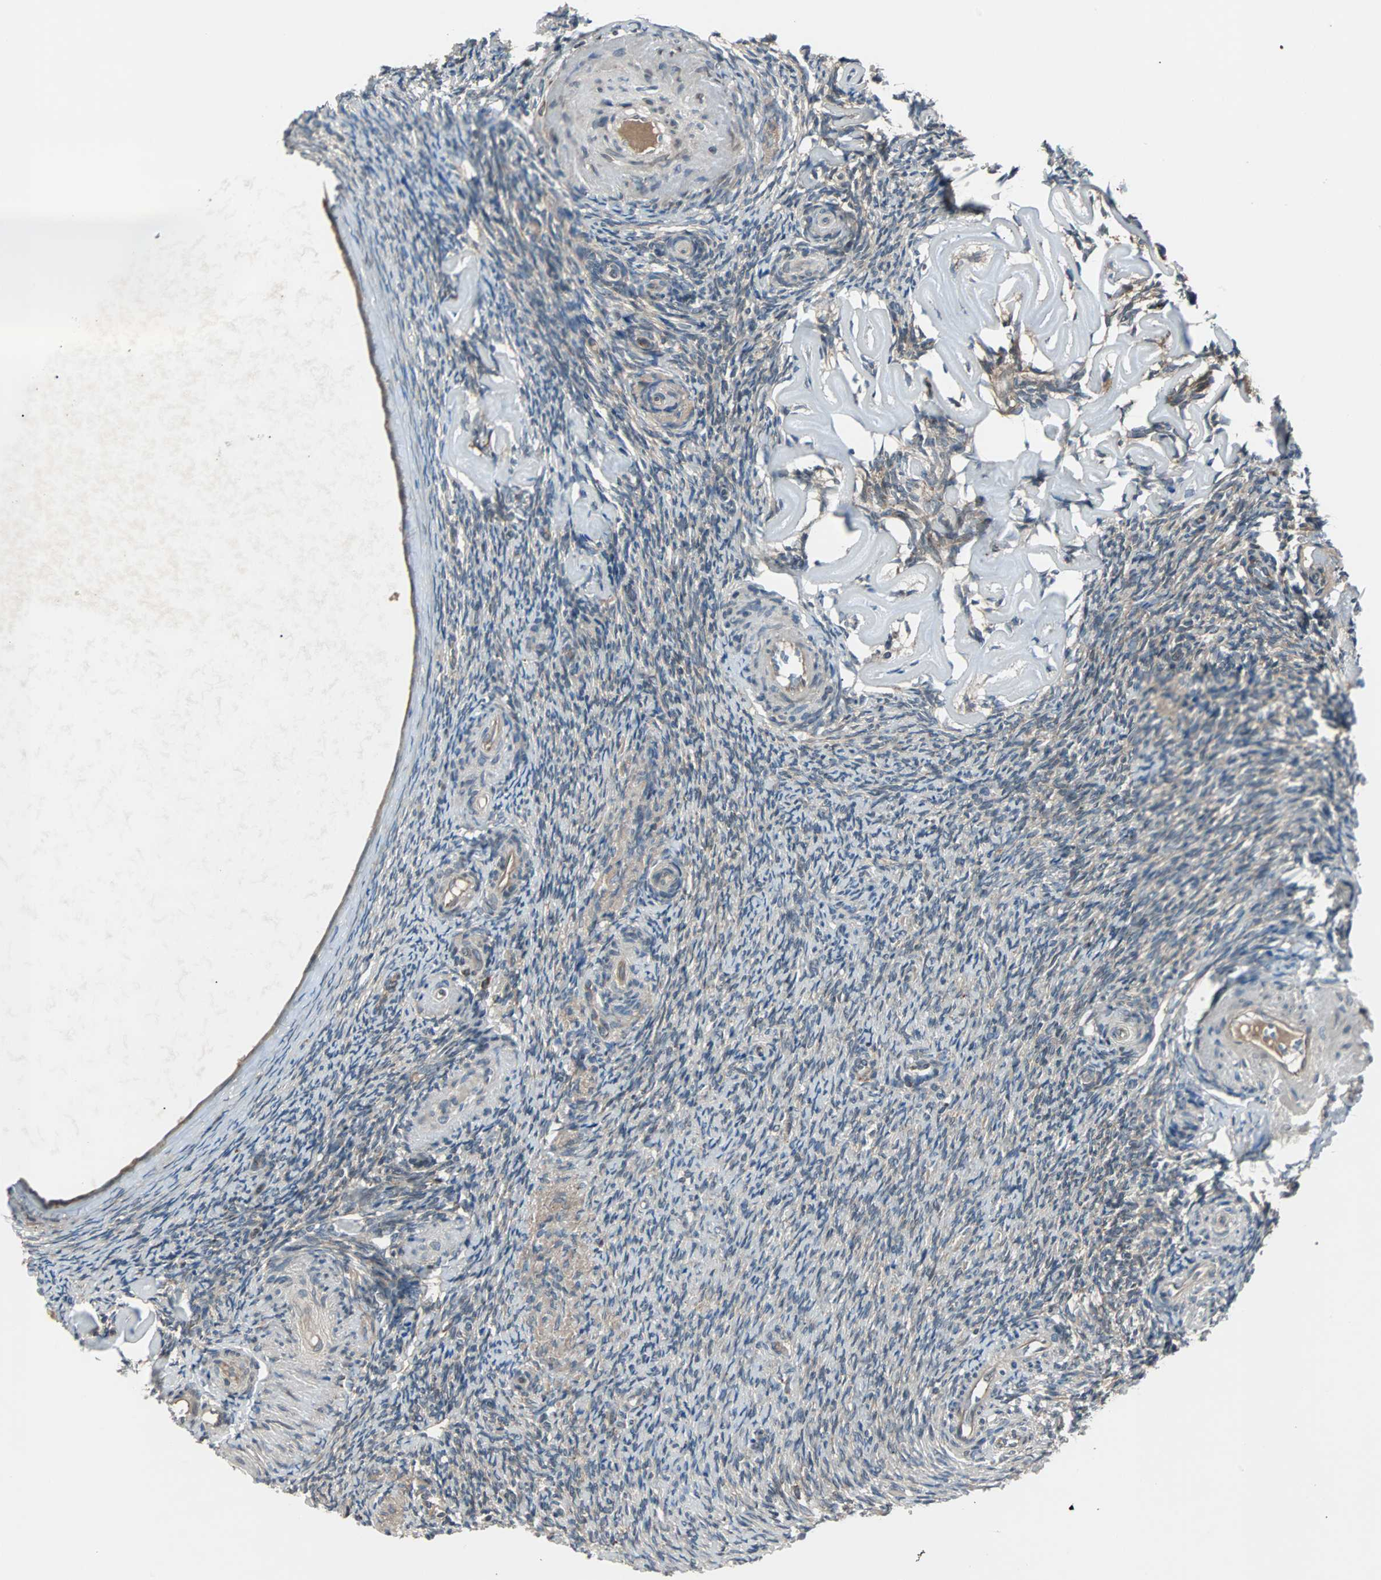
{"staining": {"intensity": "negative", "quantity": "none", "location": "none"}, "tissue": "ovary", "cell_type": "Ovarian stroma cells", "image_type": "normal", "snomed": [{"axis": "morphology", "description": "Normal tissue, NOS"}, {"axis": "topography", "description": "Ovary"}], "caption": "DAB immunohistochemical staining of unremarkable human ovary exhibits no significant expression in ovarian stroma cells. (DAB immunohistochemistry visualized using brightfield microscopy, high magnification).", "gene": "ARF1", "patient": {"sex": "female", "age": 60}}